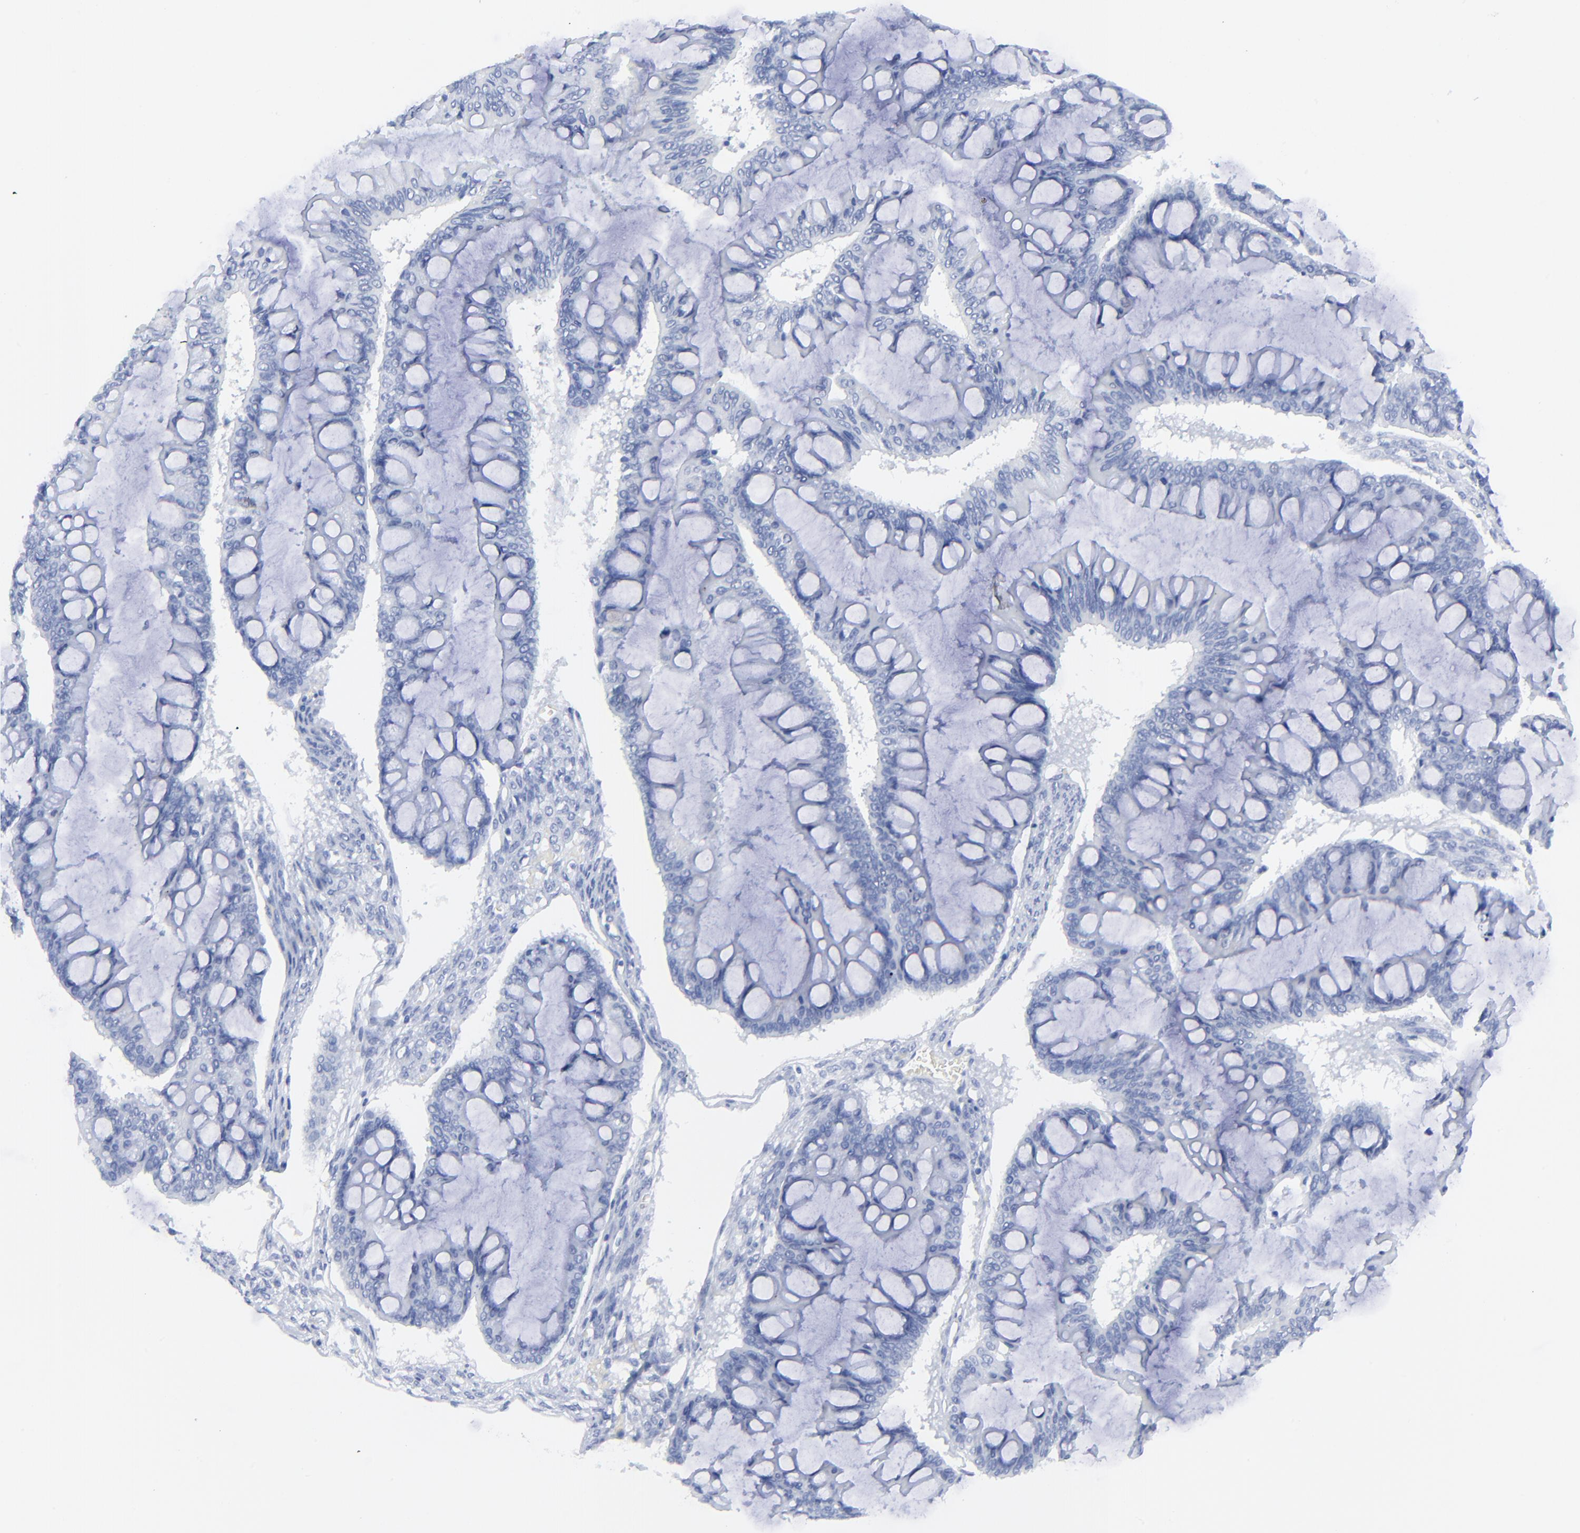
{"staining": {"intensity": "negative", "quantity": "none", "location": "none"}, "tissue": "ovarian cancer", "cell_type": "Tumor cells", "image_type": "cancer", "snomed": [{"axis": "morphology", "description": "Cystadenocarcinoma, mucinous, NOS"}, {"axis": "topography", "description": "Ovary"}], "caption": "Tumor cells show no significant expression in mucinous cystadenocarcinoma (ovarian).", "gene": "LCK", "patient": {"sex": "female", "age": 73}}